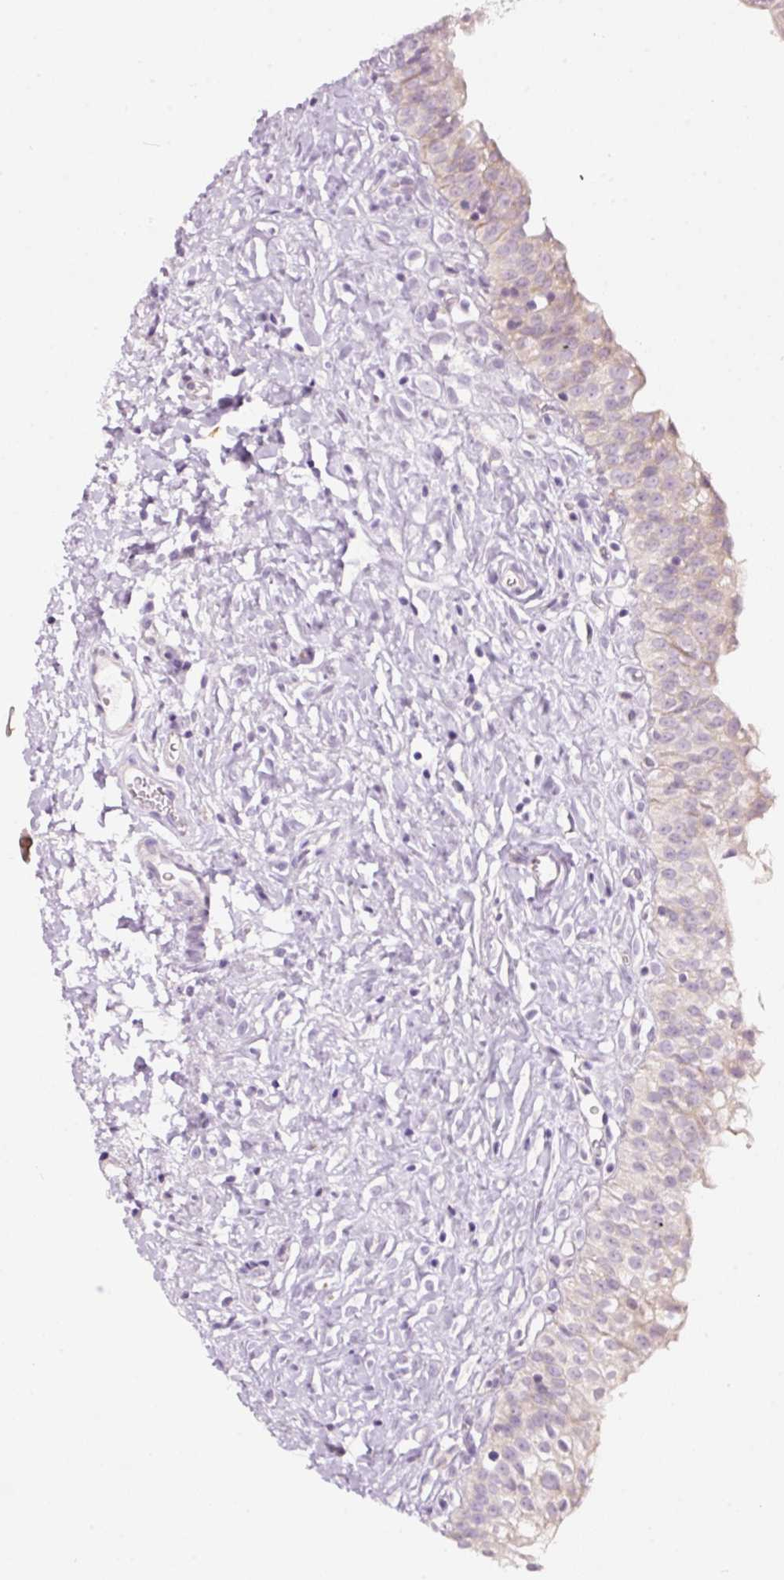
{"staining": {"intensity": "weak", "quantity": "<25%", "location": "cytoplasmic/membranous"}, "tissue": "urinary bladder", "cell_type": "Urothelial cells", "image_type": "normal", "snomed": [{"axis": "morphology", "description": "Normal tissue, NOS"}, {"axis": "topography", "description": "Urinary bladder"}], "caption": "DAB (3,3'-diaminobenzidine) immunohistochemical staining of unremarkable human urinary bladder displays no significant expression in urothelial cells.", "gene": "RSPO2", "patient": {"sex": "male", "age": 51}}